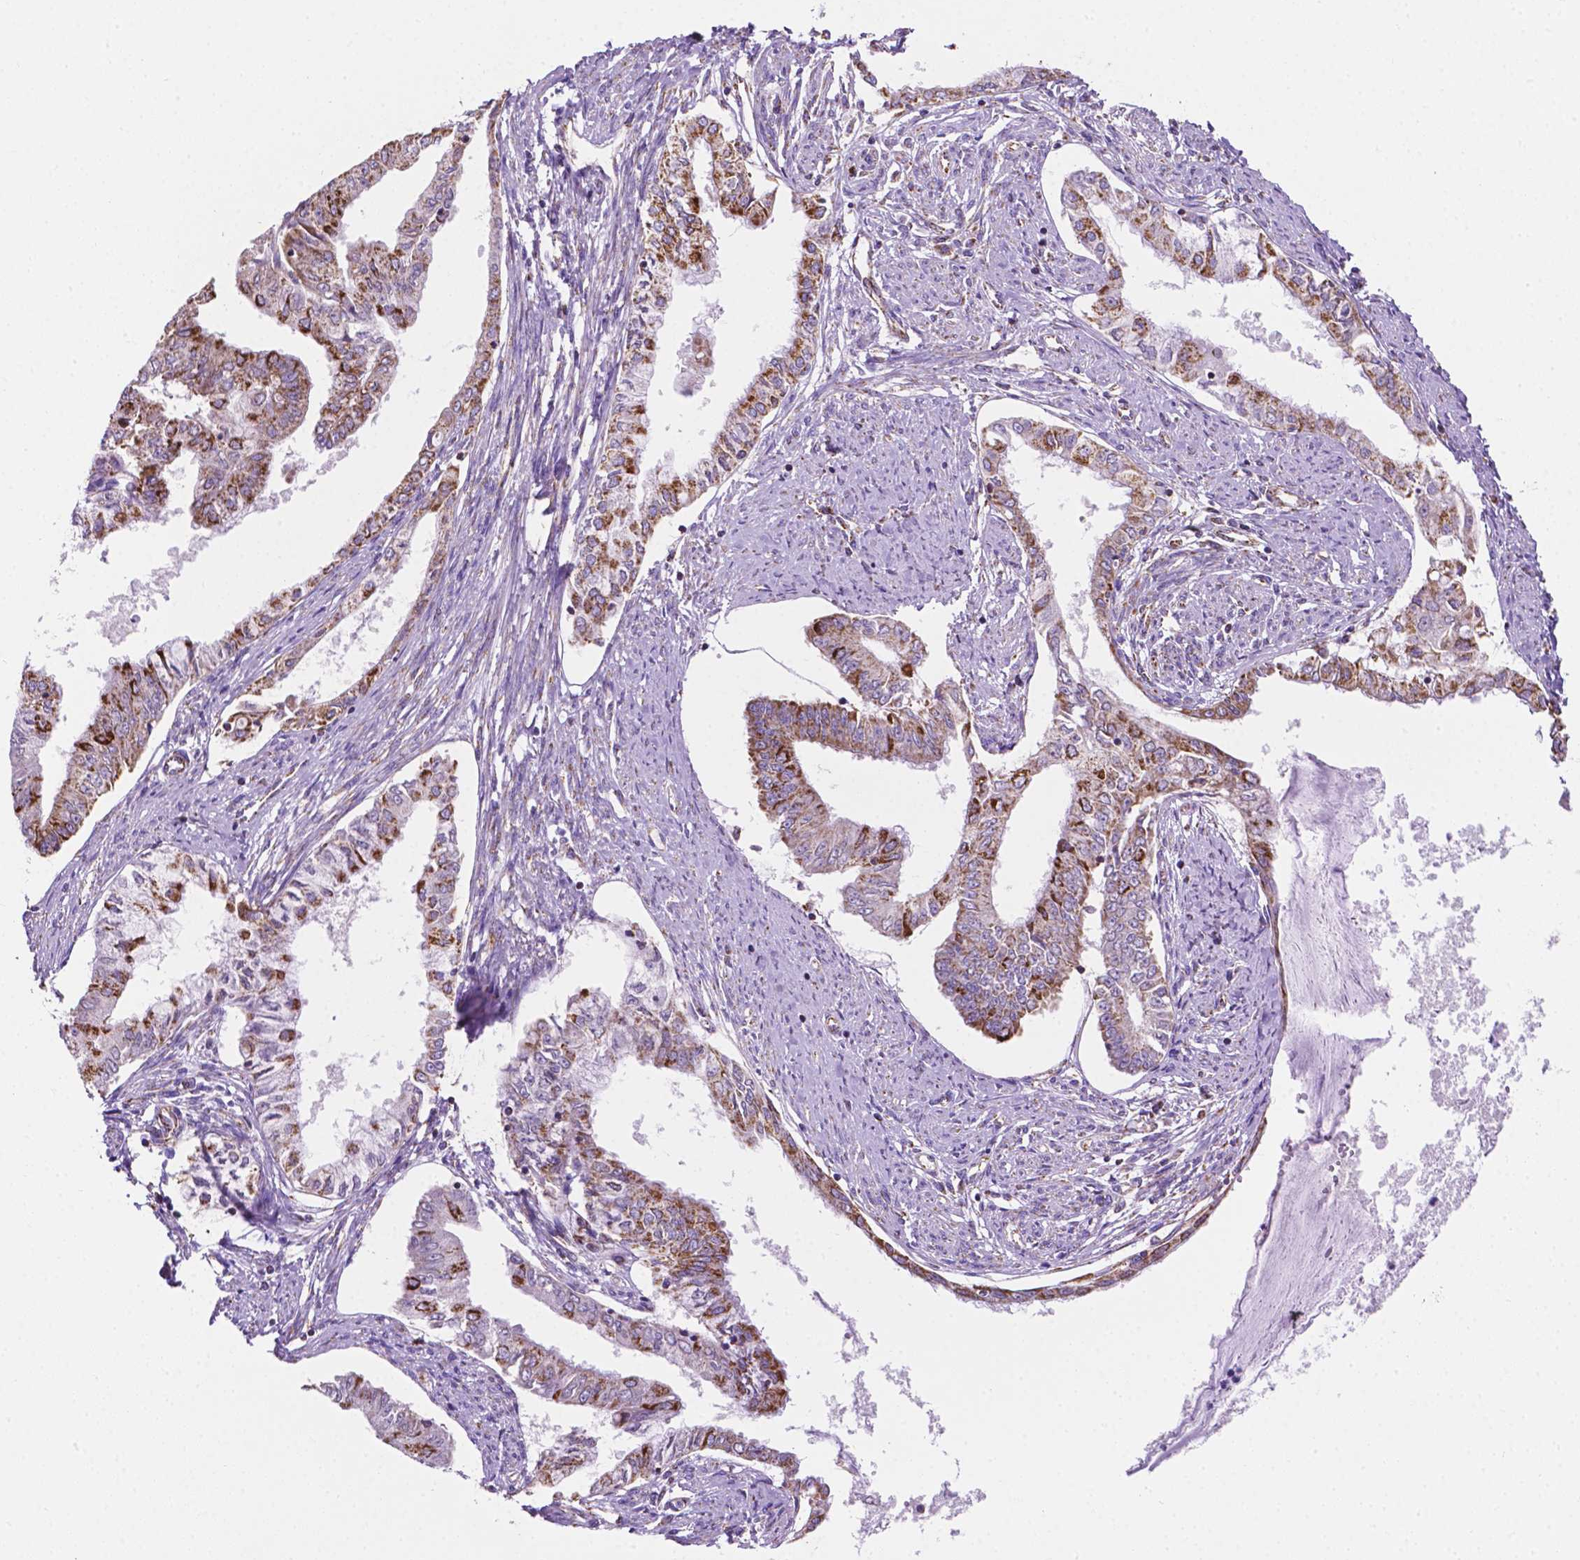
{"staining": {"intensity": "strong", "quantity": "25%-75%", "location": "cytoplasmic/membranous"}, "tissue": "endometrial cancer", "cell_type": "Tumor cells", "image_type": "cancer", "snomed": [{"axis": "morphology", "description": "Adenocarcinoma, NOS"}, {"axis": "topography", "description": "Endometrium"}], "caption": "Immunohistochemistry (IHC) histopathology image of endometrial cancer stained for a protein (brown), which demonstrates high levels of strong cytoplasmic/membranous positivity in approximately 25%-75% of tumor cells.", "gene": "RMDN3", "patient": {"sex": "female", "age": 76}}